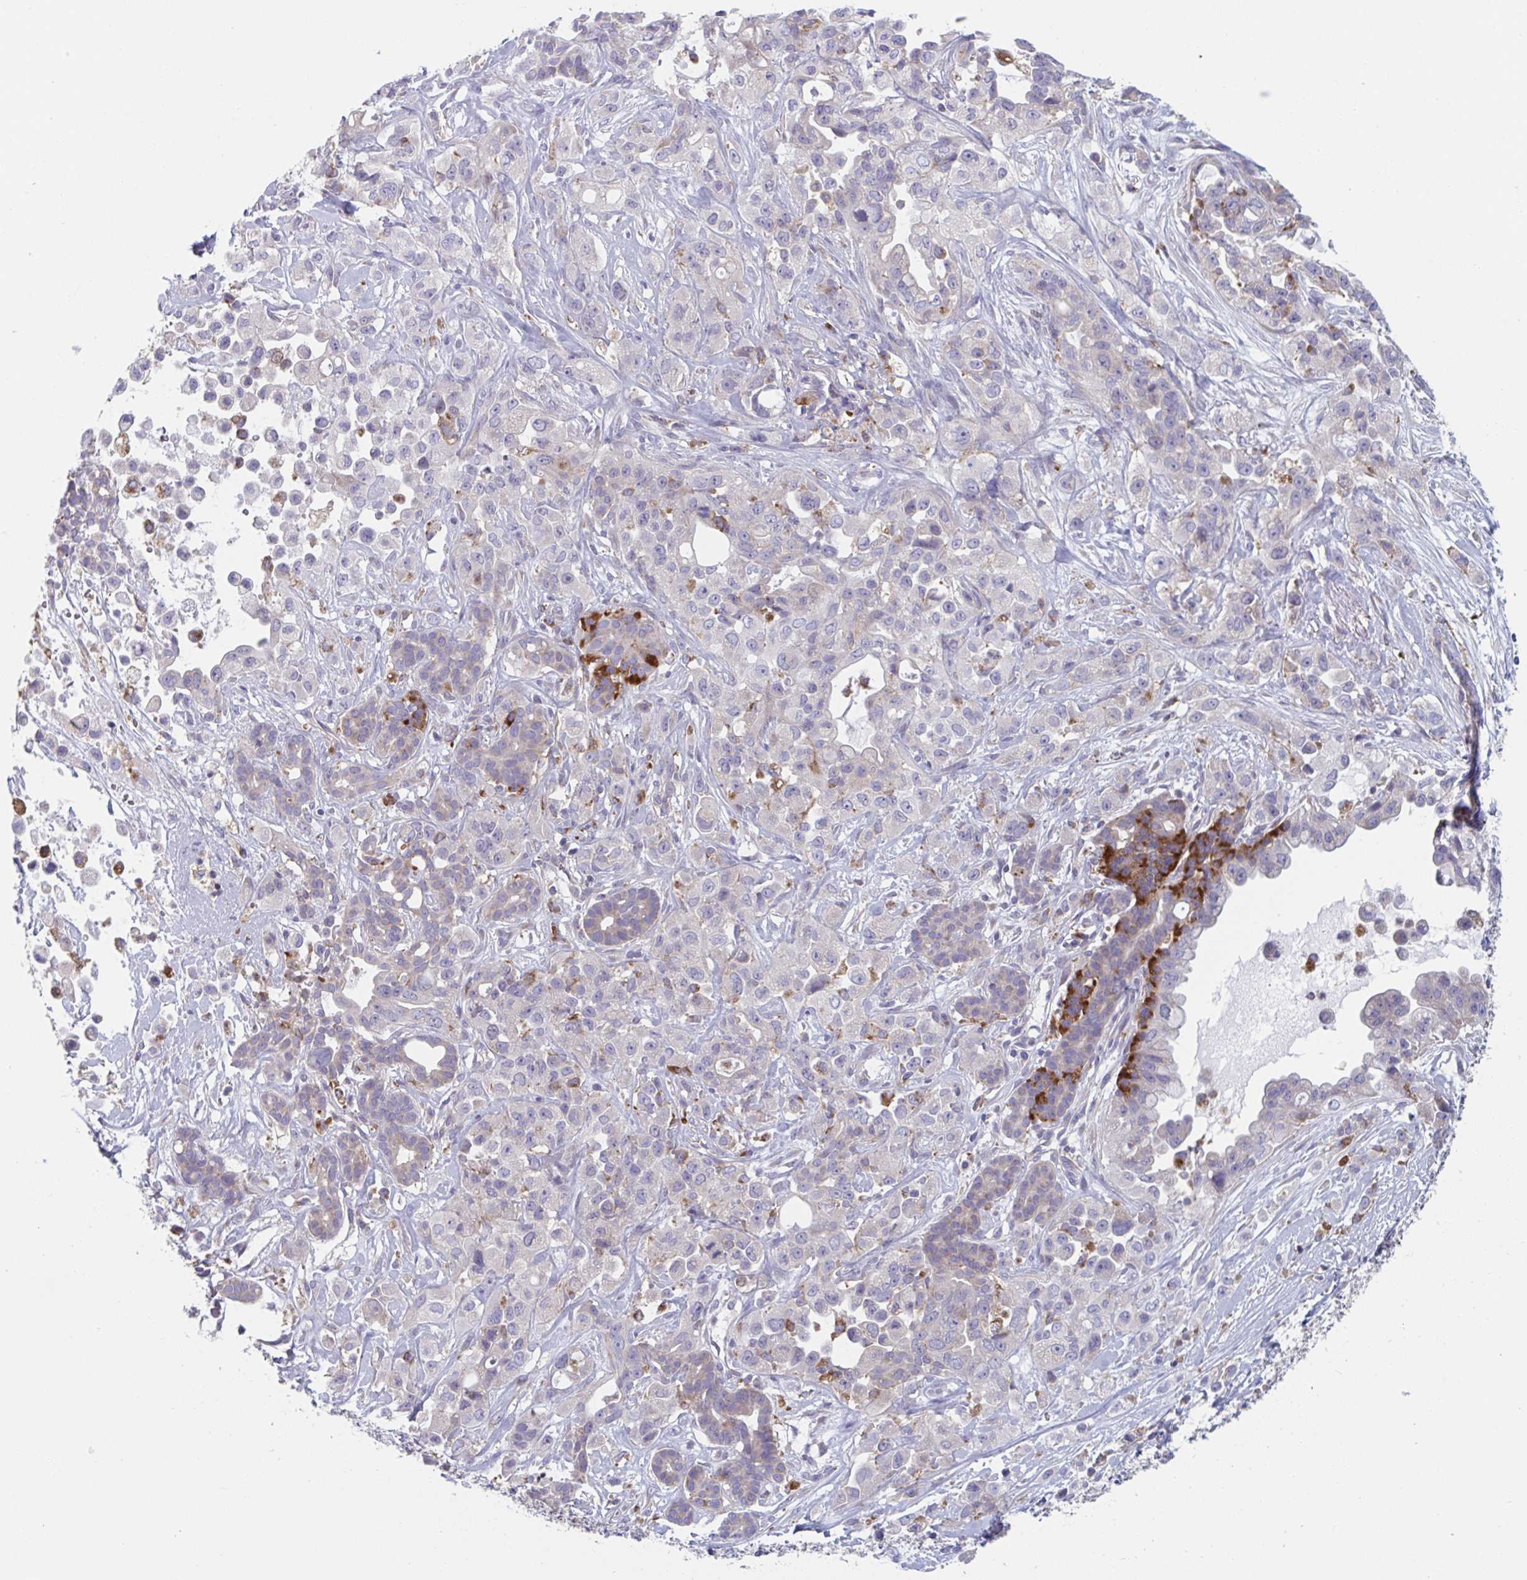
{"staining": {"intensity": "strong", "quantity": "<25%", "location": "cytoplasmic/membranous"}, "tissue": "pancreatic cancer", "cell_type": "Tumor cells", "image_type": "cancer", "snomed": [{"axis": "morphology", "description": "Adenocarcinoma, NOS"}, {"axis": "topography", "description": "Pancreas"}], "caption": "High-magnification brightfield microscopy of adenocarcinoma (pancreatic) stained with DAB (brown) and counterstained with hematoxylin (blue). tumor cells exhibit strong cytoplasmic/membranous staining is identified in about<25% of cells. The staining is performed using DAB brown chromogen to label protein expression. The nuclei are counter-stained blue using hematoxylin.", "gene": "NIPSNAP1", "patient": {"sex": "male", "age": 44}}